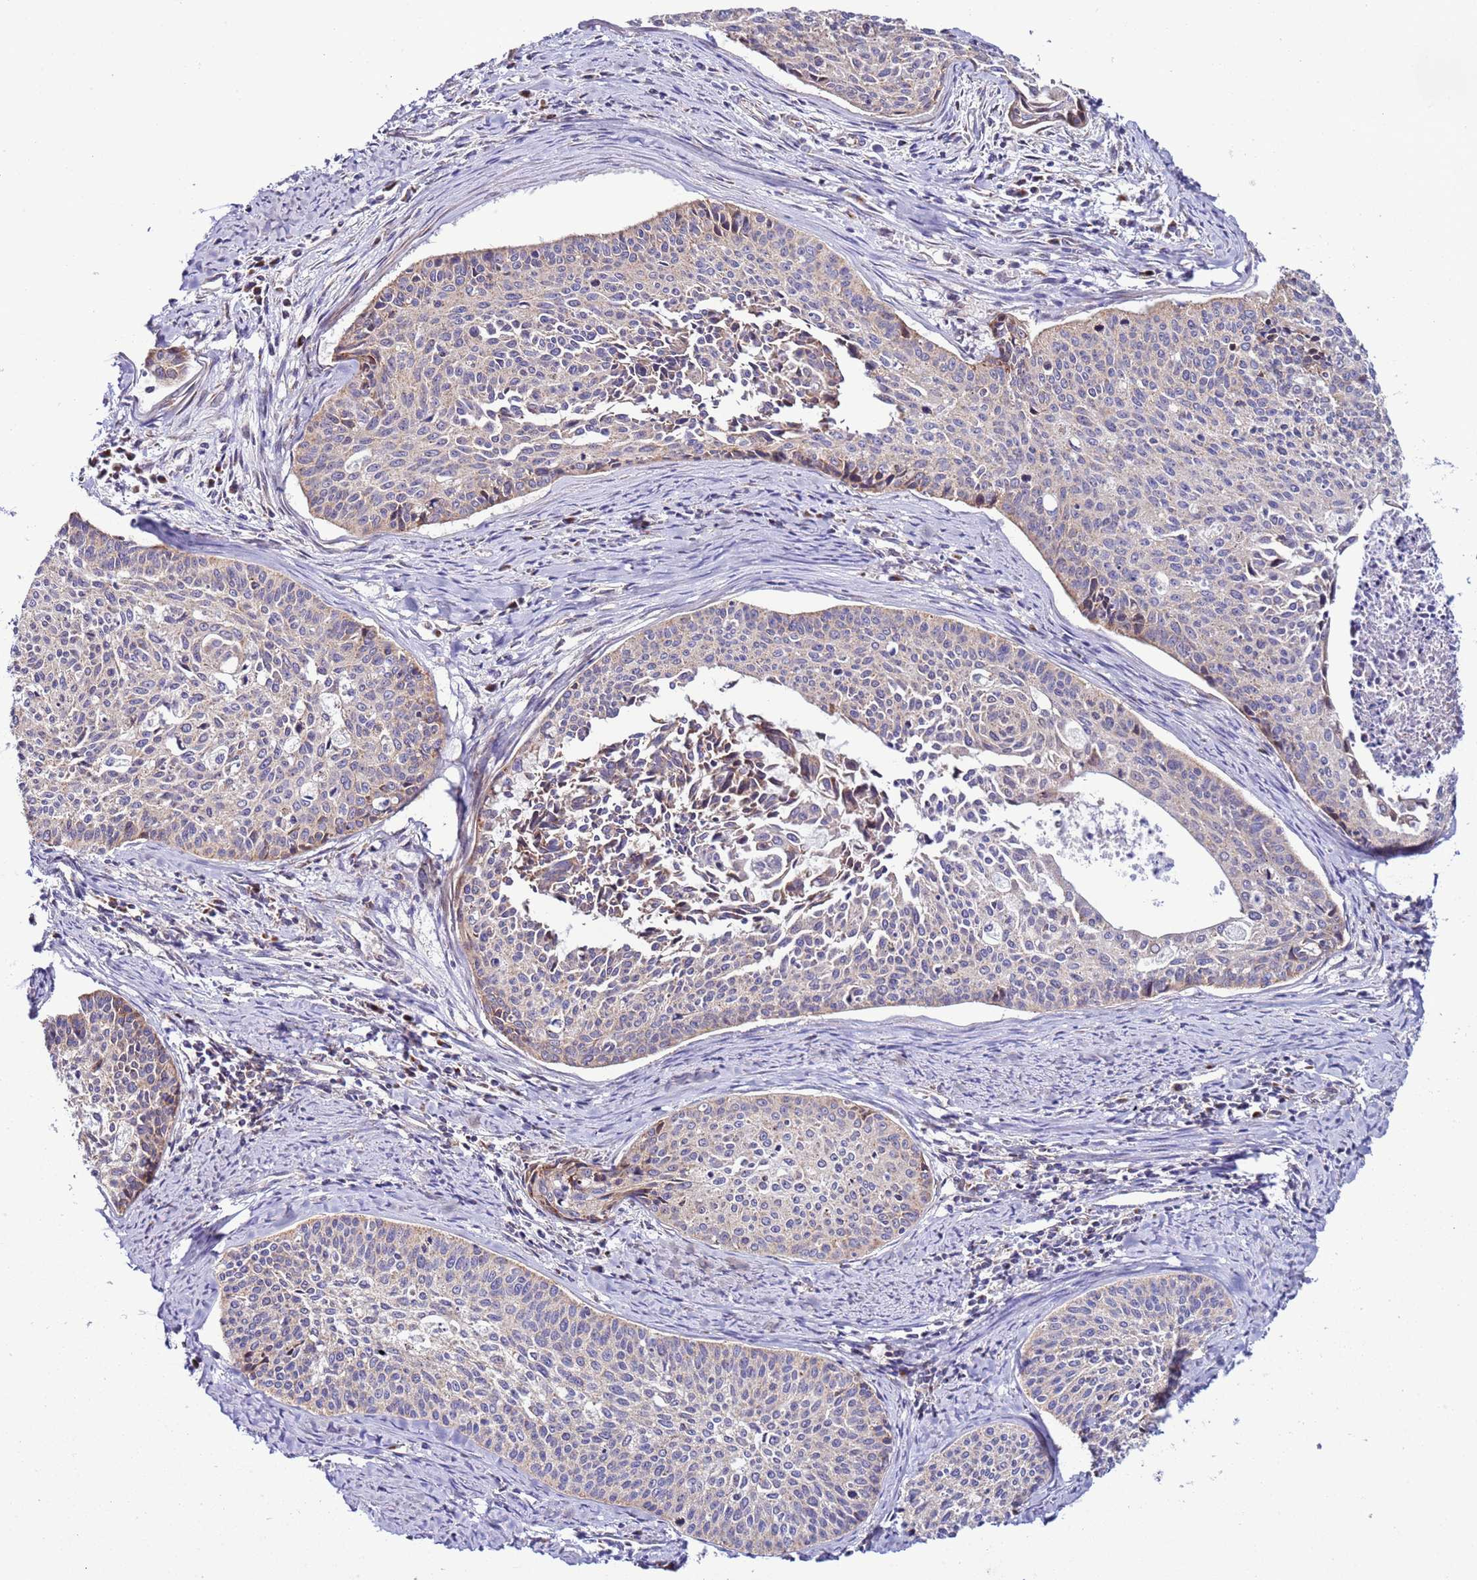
{"staining": {"intensity": "negative", "quantity": "none", "location": "none"}, "tissue": "cervical cancer", "cell_type": "Tumor cells", "image_type": "cancer", "snomed": [{"axis": "morphology", "description": "Squamous cell carcinoma, NOS"}, {"axis": "topography", "description": "Cervix"}], "caption": "An IHC photomicrograph of squamous cell carcinoma (cervical) is shown. There is no staining in tumor cells of squamous cell carcinoma (cervical). (Stains: DAB (3,3'-diaminobenzidine) IHC with hematoxylin counter stain, Microscopy: brightfield microscopy at high magnification).", "gene": "AHI1", "patient": {"sex": "female", "age": 55}}